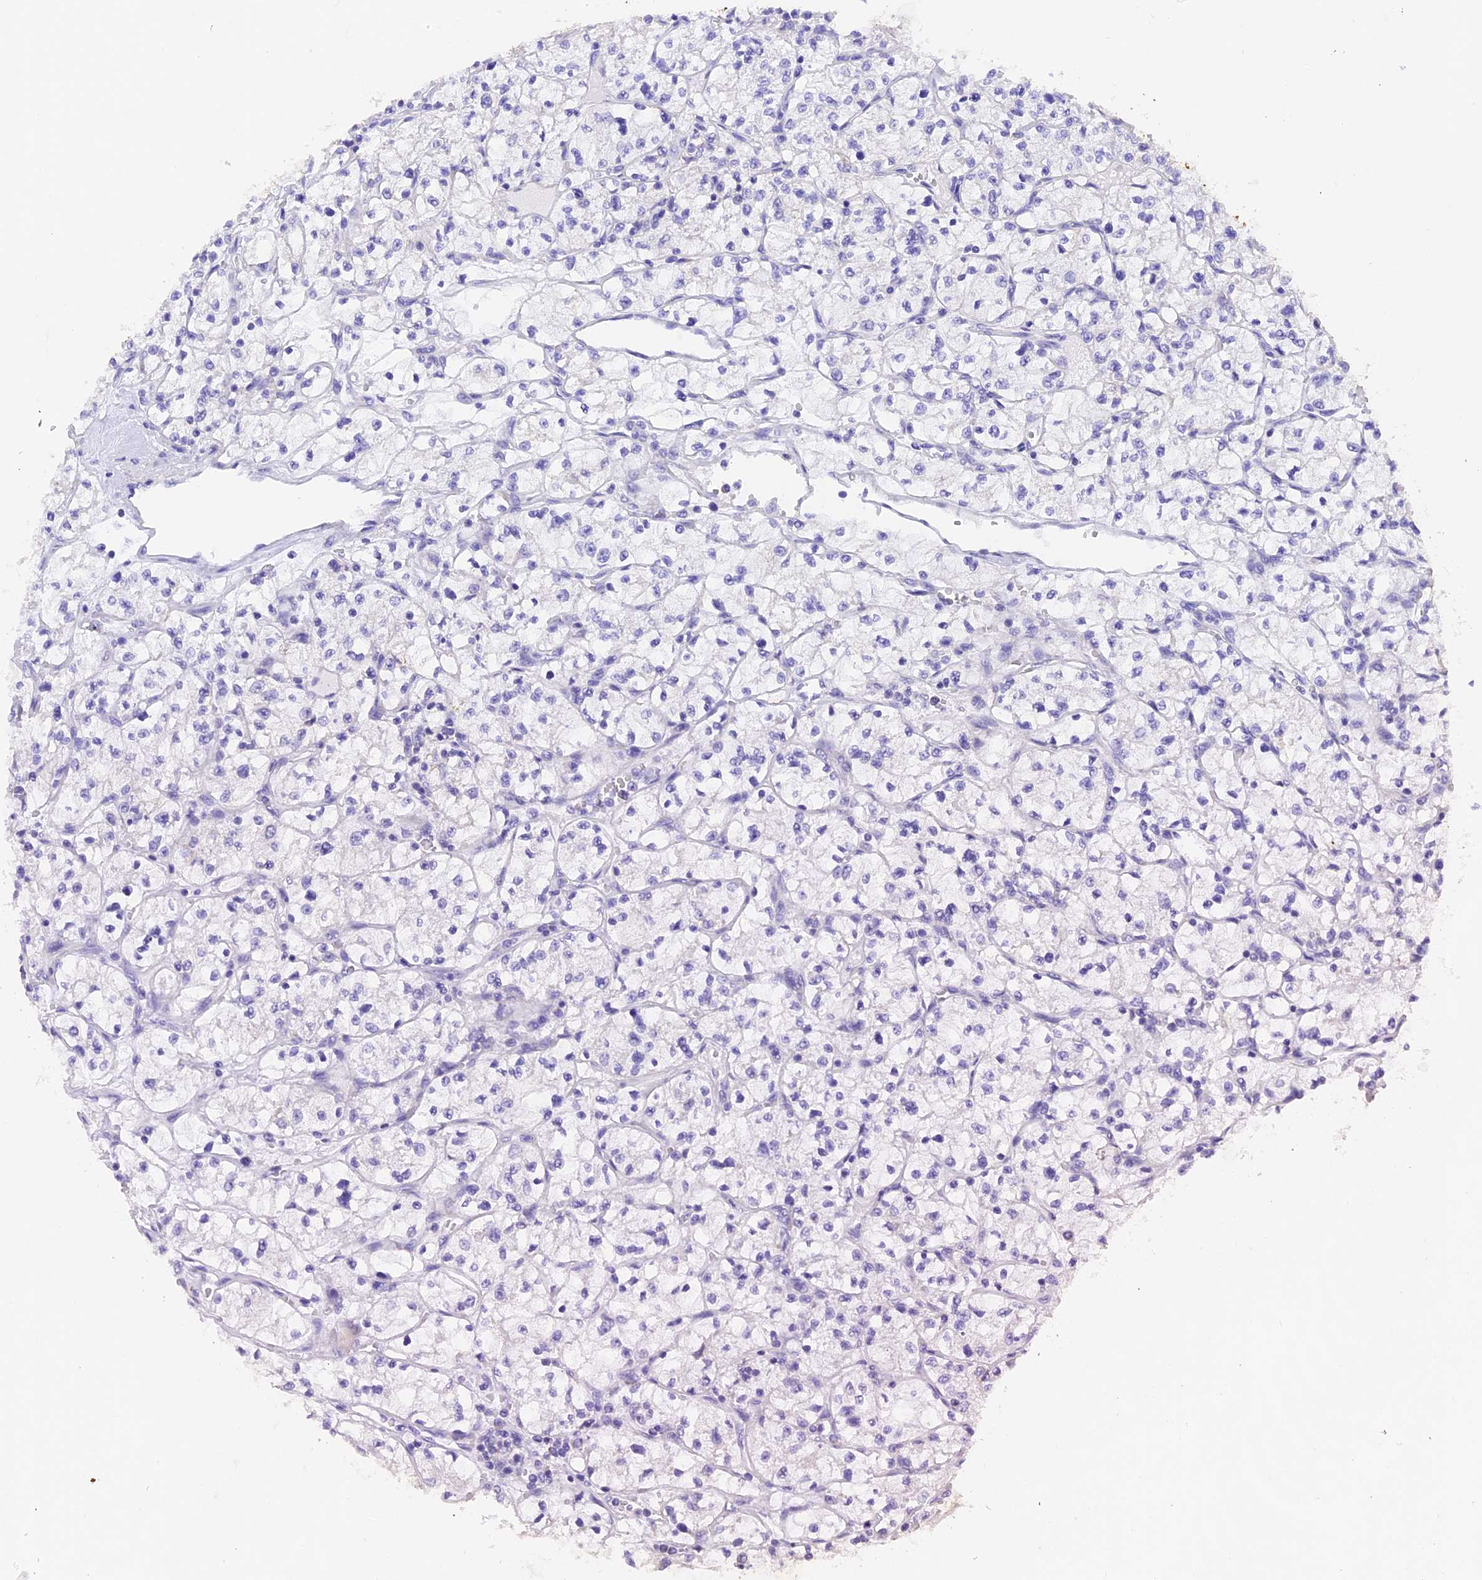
{"staining": {"intensity": "negative", "quantity": "none", "location": "none"}, "tissue": "renal cancer", "cell_type": "Tumor cells", "image_type": "cancer", "snomed": [{"axis": "morphology", "description": "Adenocarcinoma, NOS"}, {"axis": "topography", "description": "Kidney"}], "caption": "DAB (3,3'-diaminobenzidine) immunohistochemical staining of renal cancer (adenocarcinoma) exhibits no significant expression in tumor cells. Brightfield microscopy of immunohistochemistry (IHC) stained with DAB (3,3'-diaminobenzidine) (brown) and hematoxylin (blue), captured at high magnification.", "gene": "PKIA", "patient": {"sex": "female", "age": 64}}